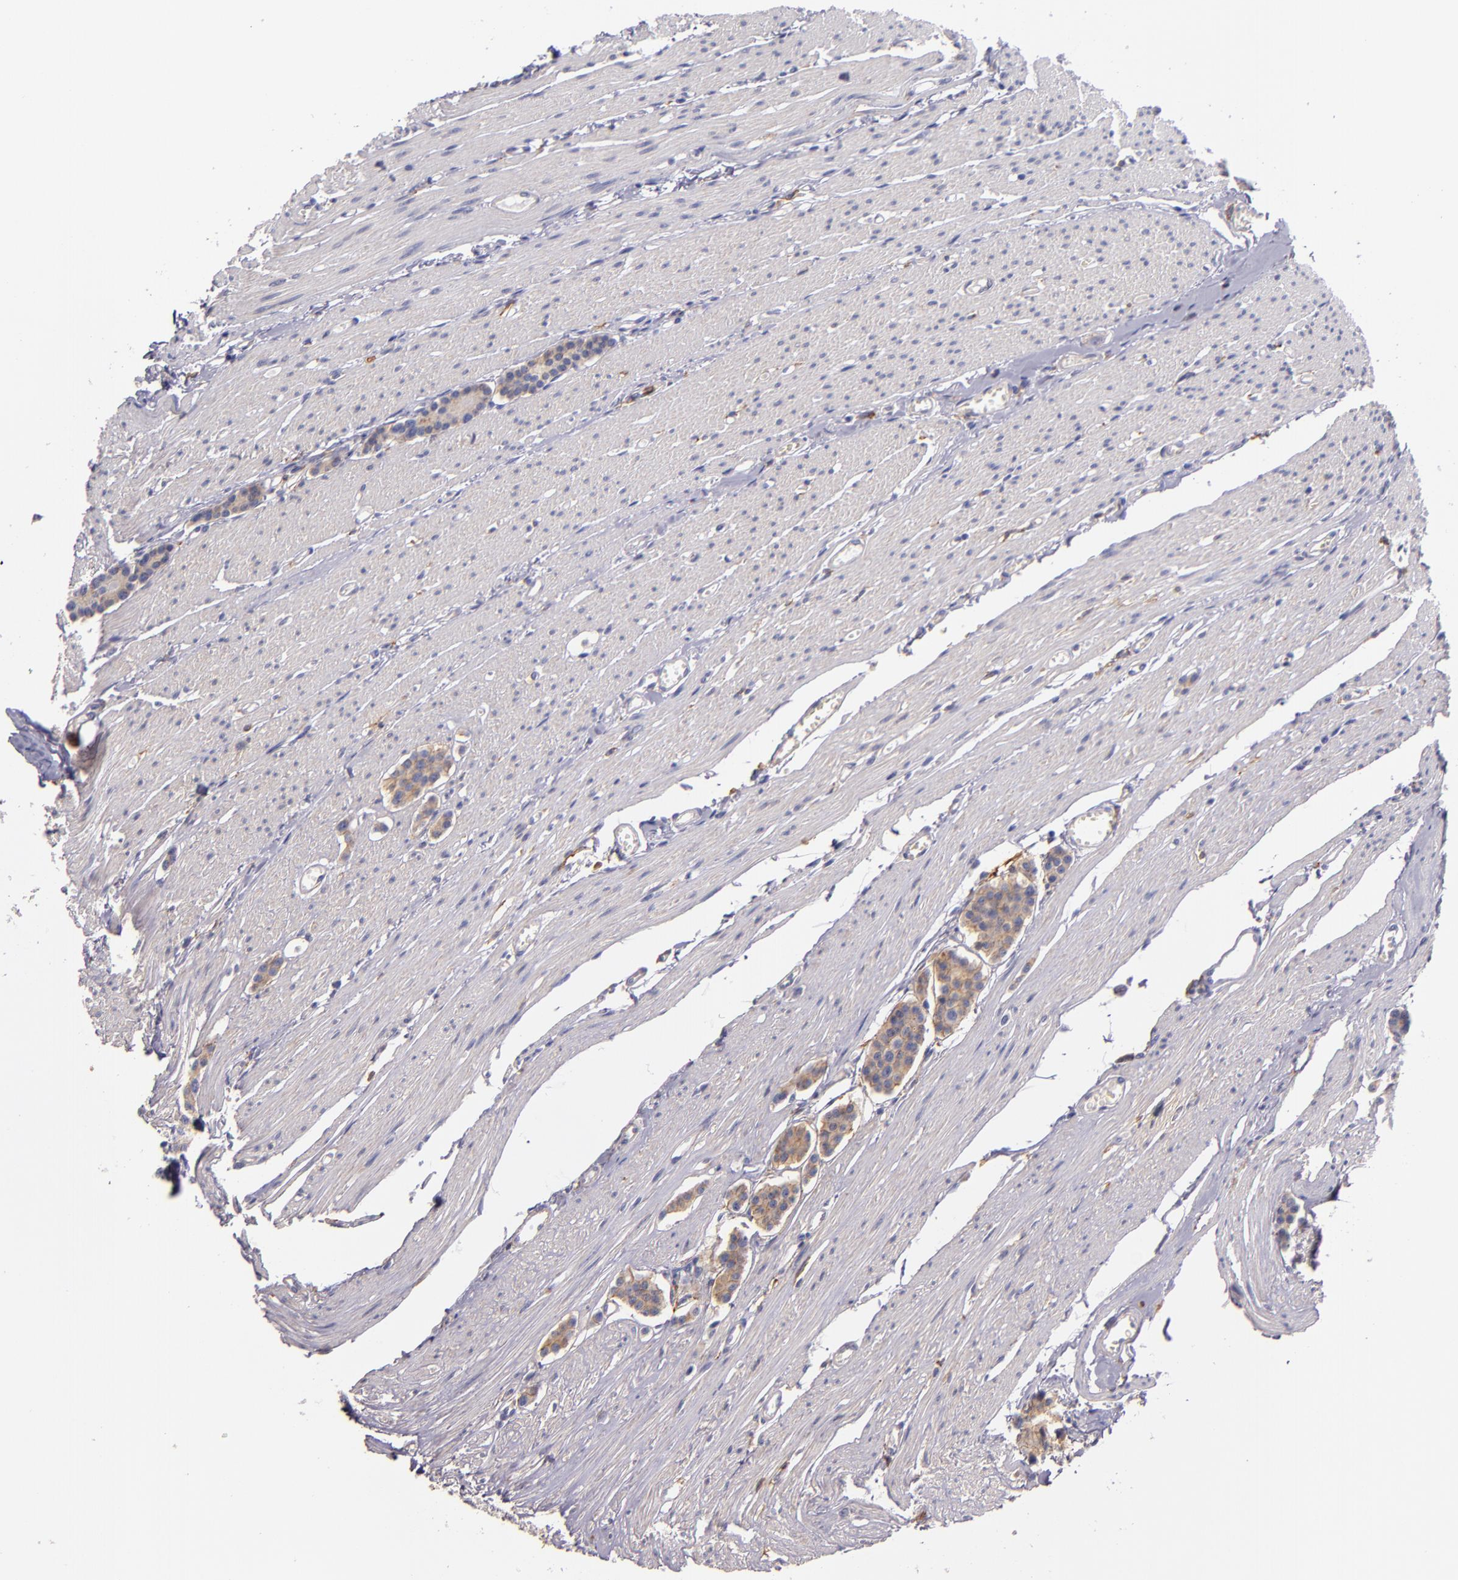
{"staining": {"intensity": "moderate", "quantity": ">75%", "location": "cytoplasmic/membranous"}, "tissue": "carcinoid", "cell_type": "Tumor cells", "image_type": "cancer", "snomed": [{"axis": "morphology", "description": "Carcinoid, malignant, NOS"}, {"axis": "topography", "description": "Small intestine"}], "caption": "Immunohistochemistry micrograph of carcinoid stained for a protein (brown), which reveals medium levels of moderate cytoplasmic/membranous staining in approximately >75% of tumor cells.", "gene": "C5AR1", "patient": {"sex": "male", "age": 60}}